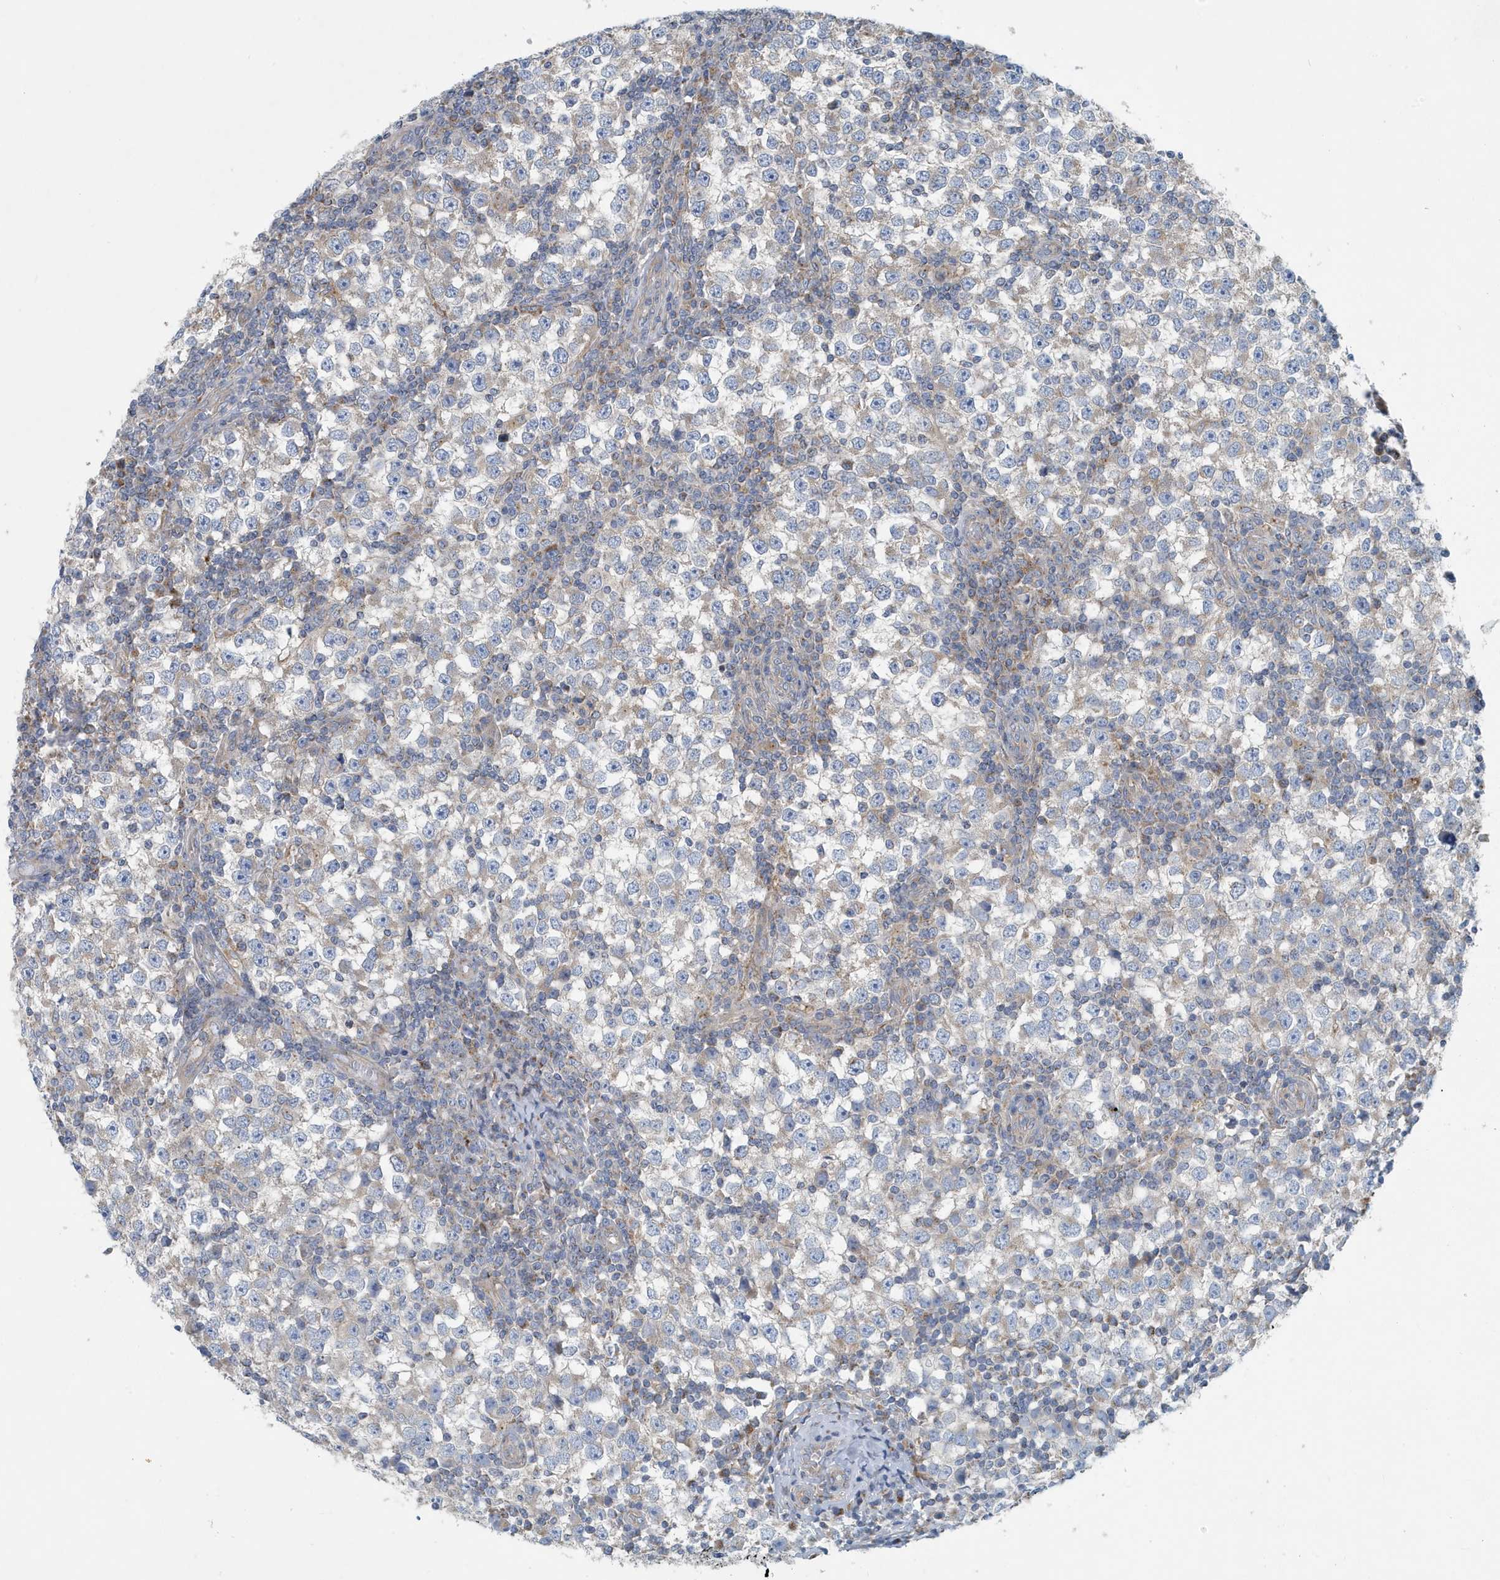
{"staining": {"intensity": "weak", "quantity": "<25%", "location": "cytoplasmic/membranous"}, "tissue": "testis cancer", "cell_type": "Tumor cells", "image_type": "cancer", "snomed": [{"axis": "morphology", "description": "Seminoma, NOS"}, {"axis": "topography", "description": "Testis"}], "caption": "A photomicrograph of human seminoma (testis) is negative for staining in tumor cells.", "gene": "PPM1M", "patient": {"sex": "male", "age": 65}}